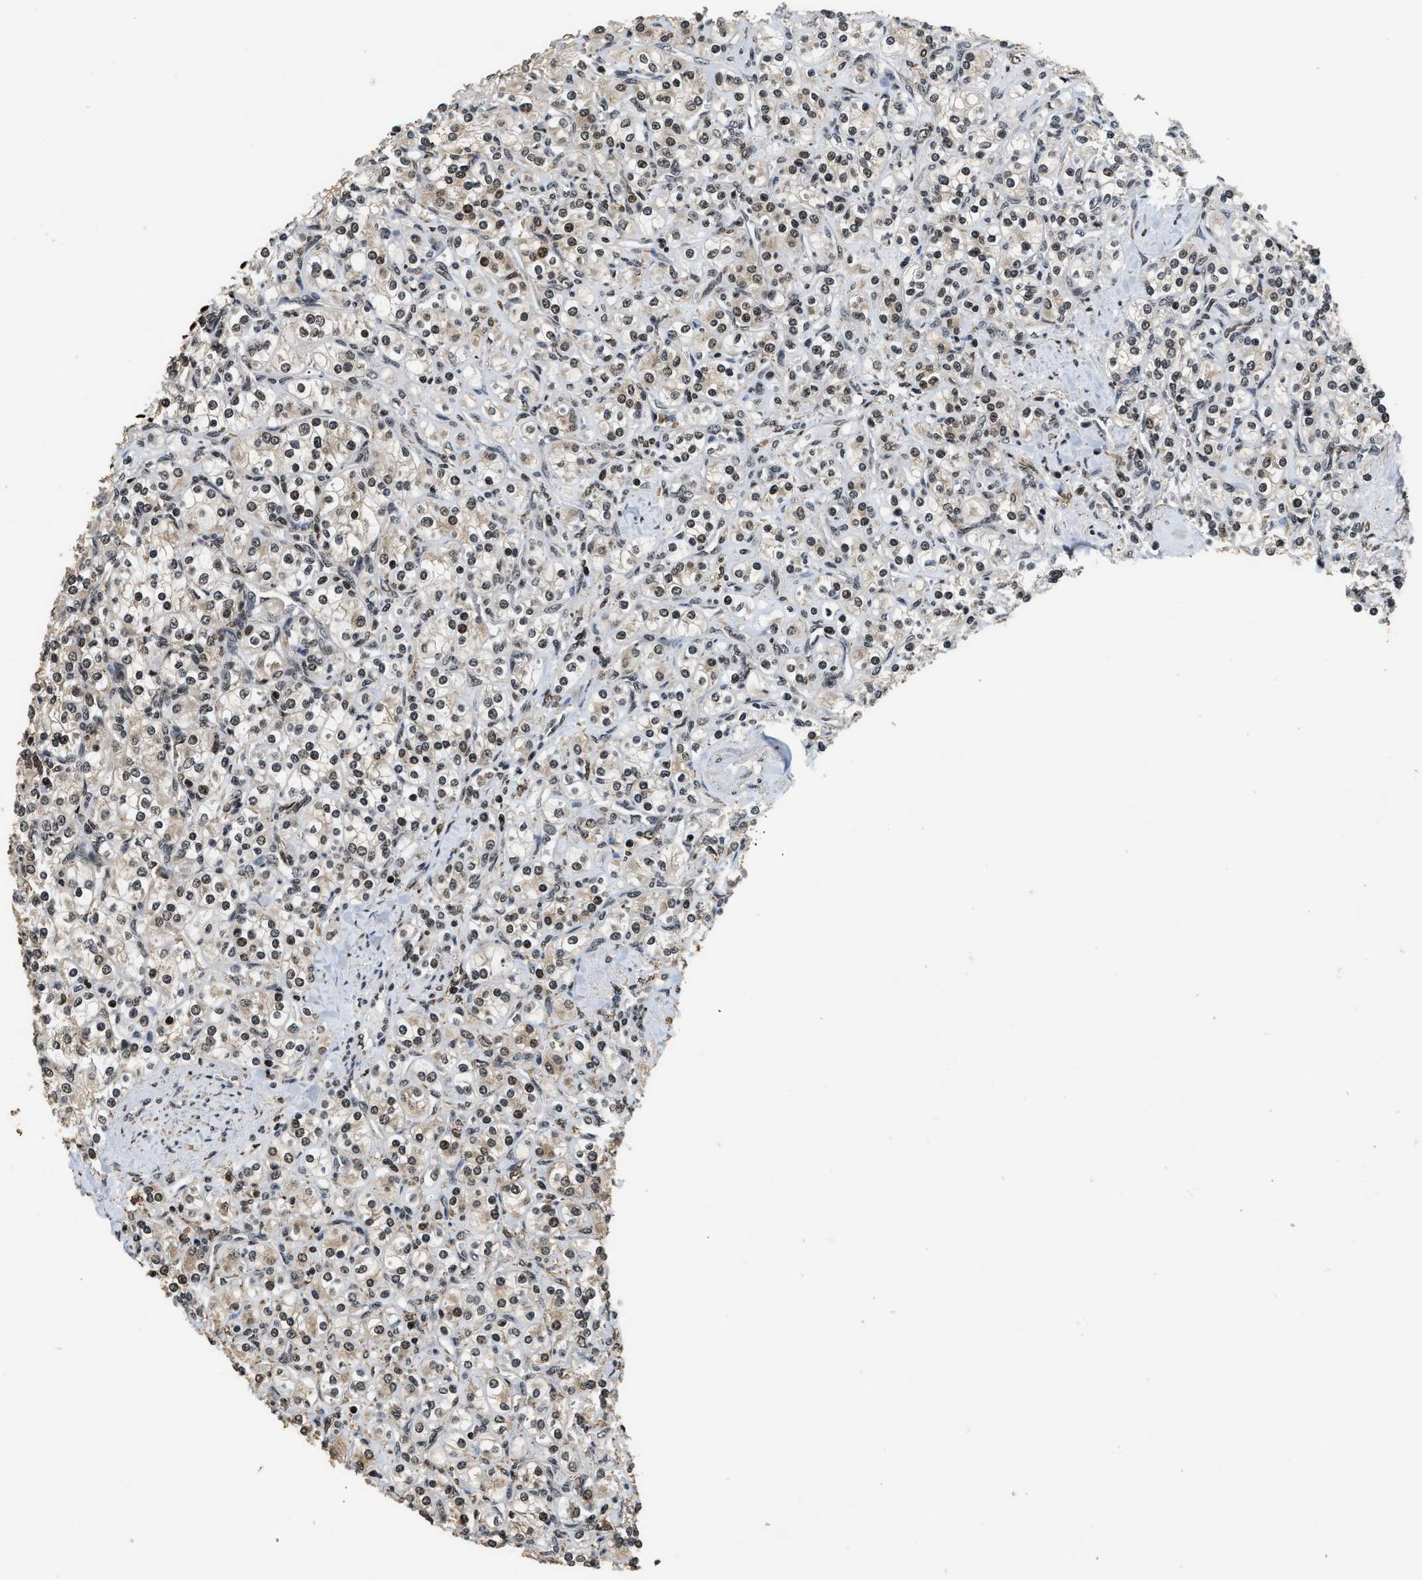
{"staining": {"intensity": "weak", "quantity": "25%-75%", "location": "cytoplasmic/membranous,nuclear"}, "tissue": "renal cancer", "cell_type": "Tumor cells", "image_type": "cancer", "snomed": [{"axis": "morphology", "description": "Adenocarcinoma, NOS"}, {"axis": "topography", "description": "Kidney"}], "caption": "This photomicrograph exhibits renal cancer (adenocarcinoma) stained with immunohistochemistry to label a protein in brown. The cytoplasmic/membranous and nuclear of tumor cells show weak positivity for the protein. Nuclei are counter-stained blue.", "gene": "RAD21", "patient": {"sex": "male", "age": 77}}